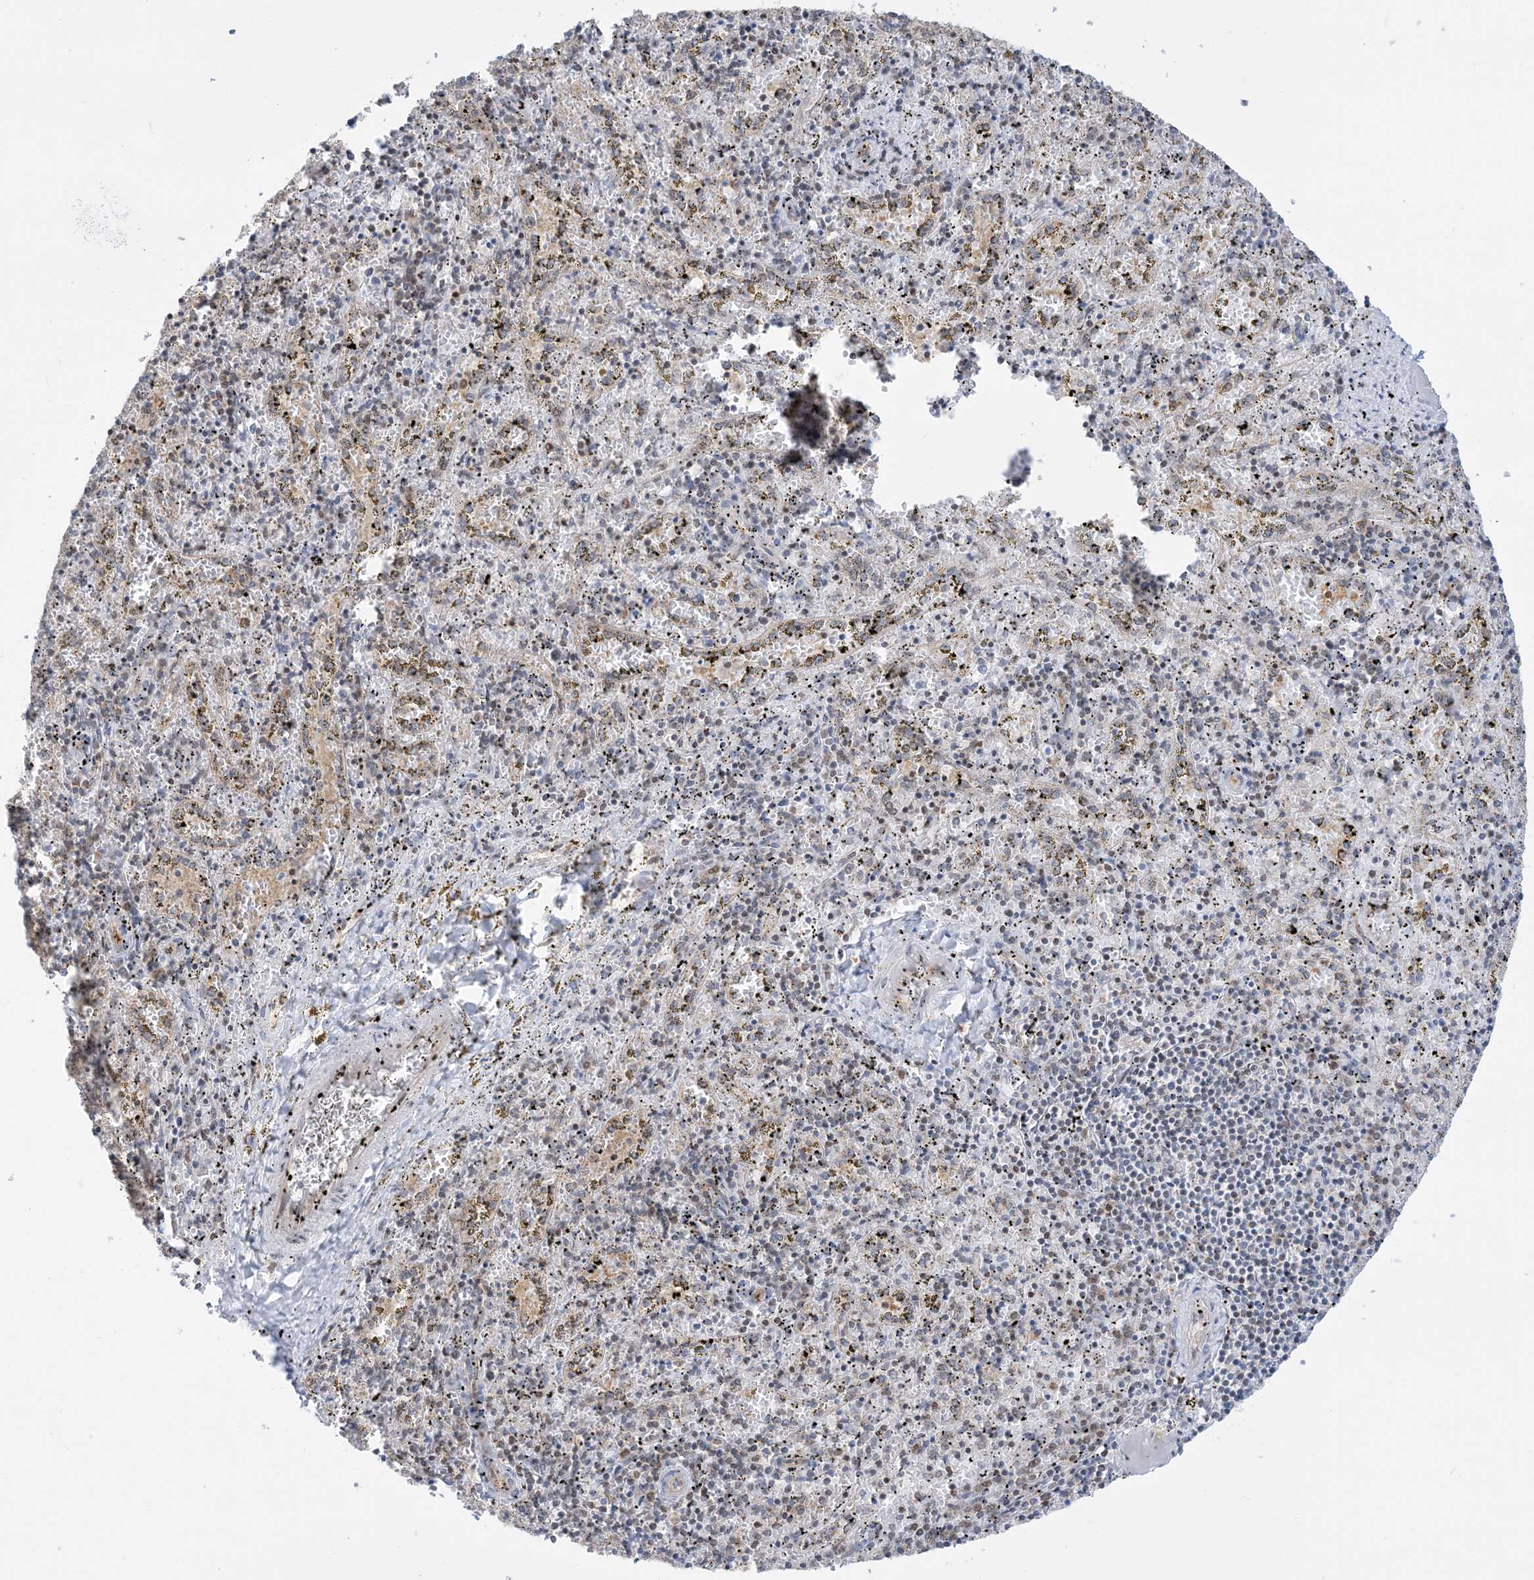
{"staining": {"intensity": "negative", "quantity": "none", "location": "none"}, "tissue": "spleen", "cell_type": "Cells in red pulp", "image_type": "normal", "snomed": [{"axis": "morphology", "description": "Normal tissue, NOS"}, {"axis": "topography", "description": "Spleen"}], "caption": "The immunohistochemistry image has no significant expression in cells in red pulp of spleen.", "gene": "CASP4", "patient": {"sex": "male", "age": 11}}